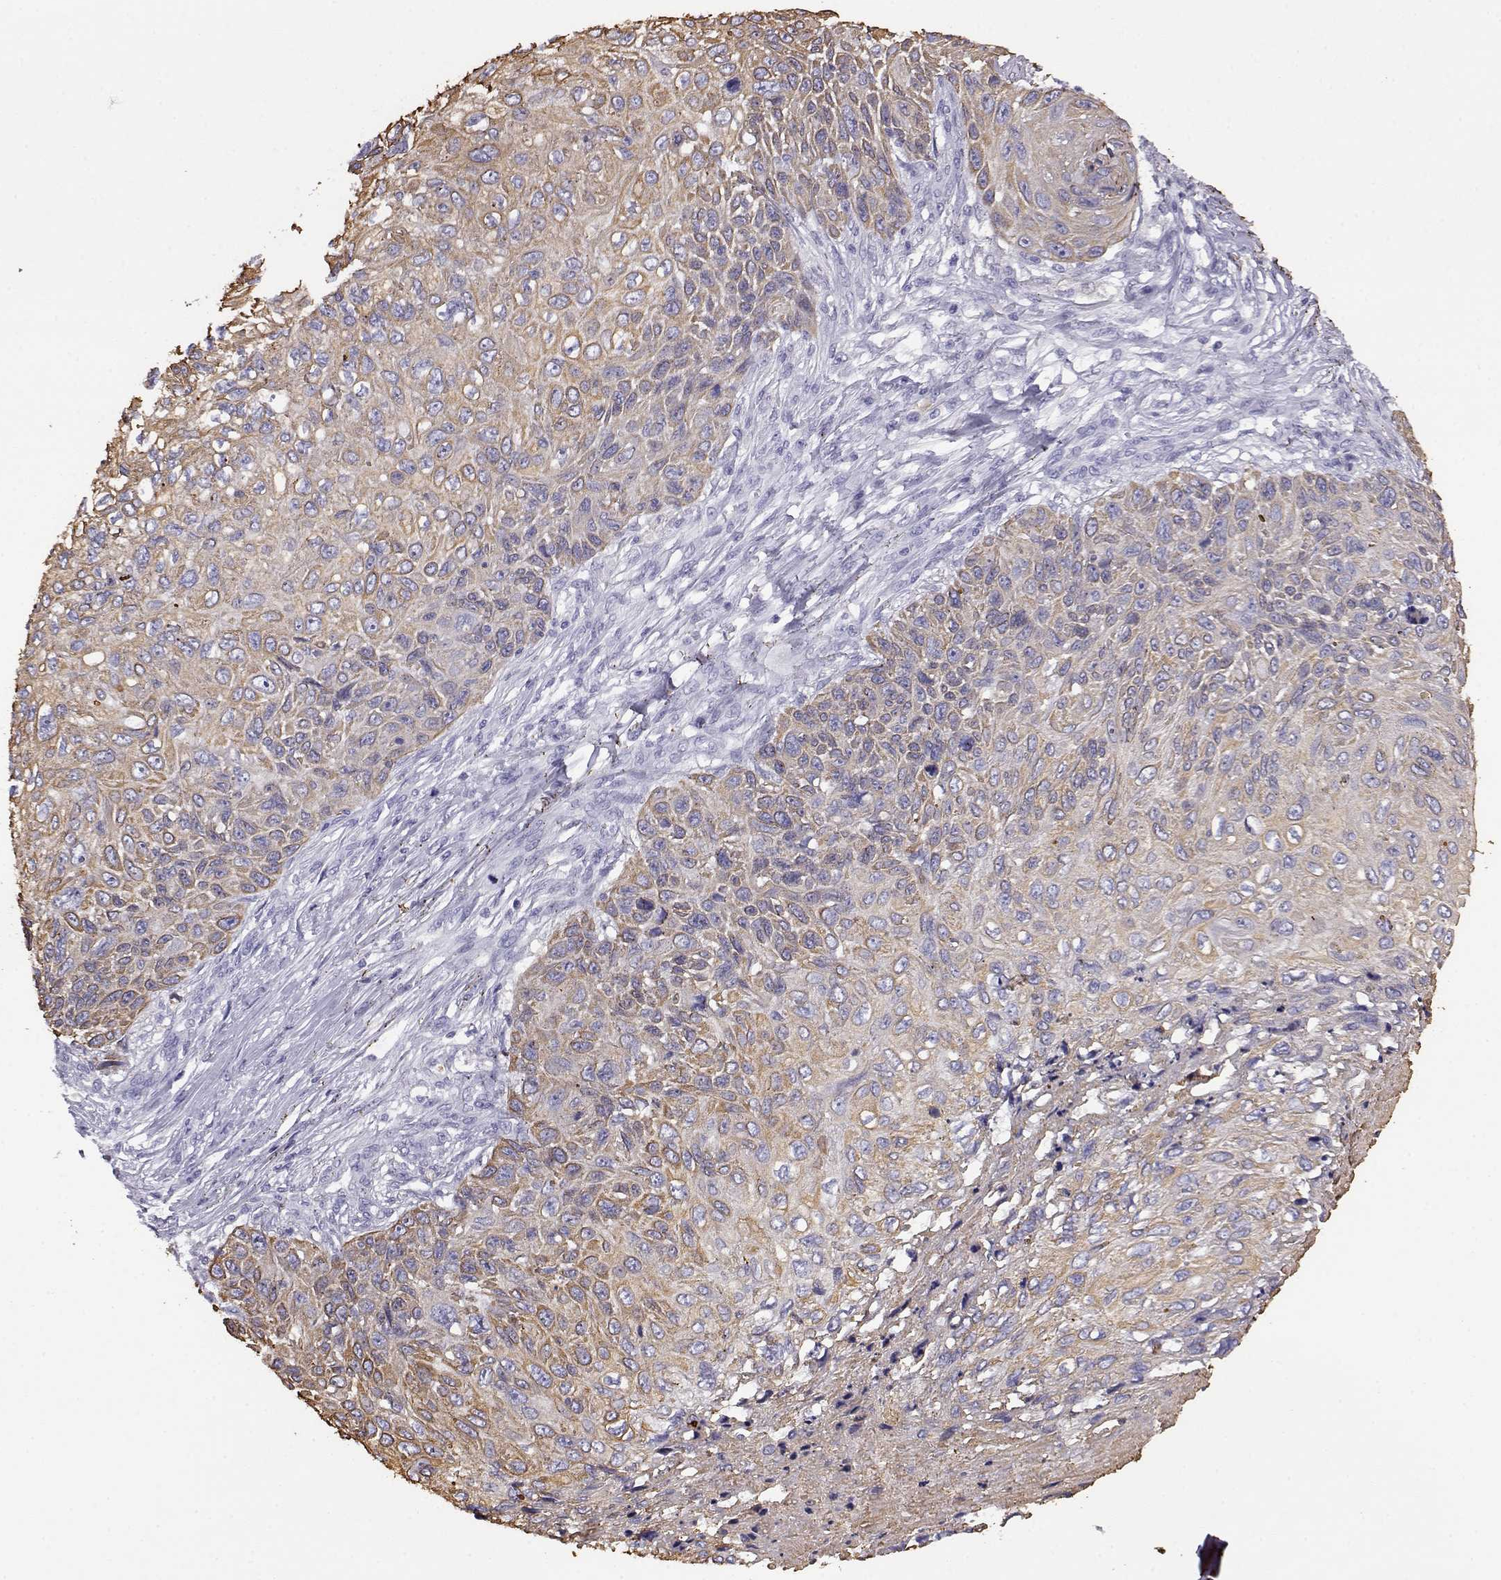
{"staining": {"intensity": "moderate", "quantity": "25%-75%", "location": "cytoplasmic/membranous"}, "tissue": "skin cancer", "cell_type": "Tumor cells", "image_type": "cancer", "snomed": [{"axis": "morphology", "description": "Squamous cell carcinoma, NOS"}, {"axis": "topography", "description": "Skin"}], "caption": "Immunohistochemistry (IHC) histopathology image of skin cancer stained for a protein (brown), which demonstrates medium levels of moderate cytoplasmic/membranous positivity in about 25%-75% of tumor cells.", "gene": "AKR1B1", "patient": {"sex": "male", "age": 92}}